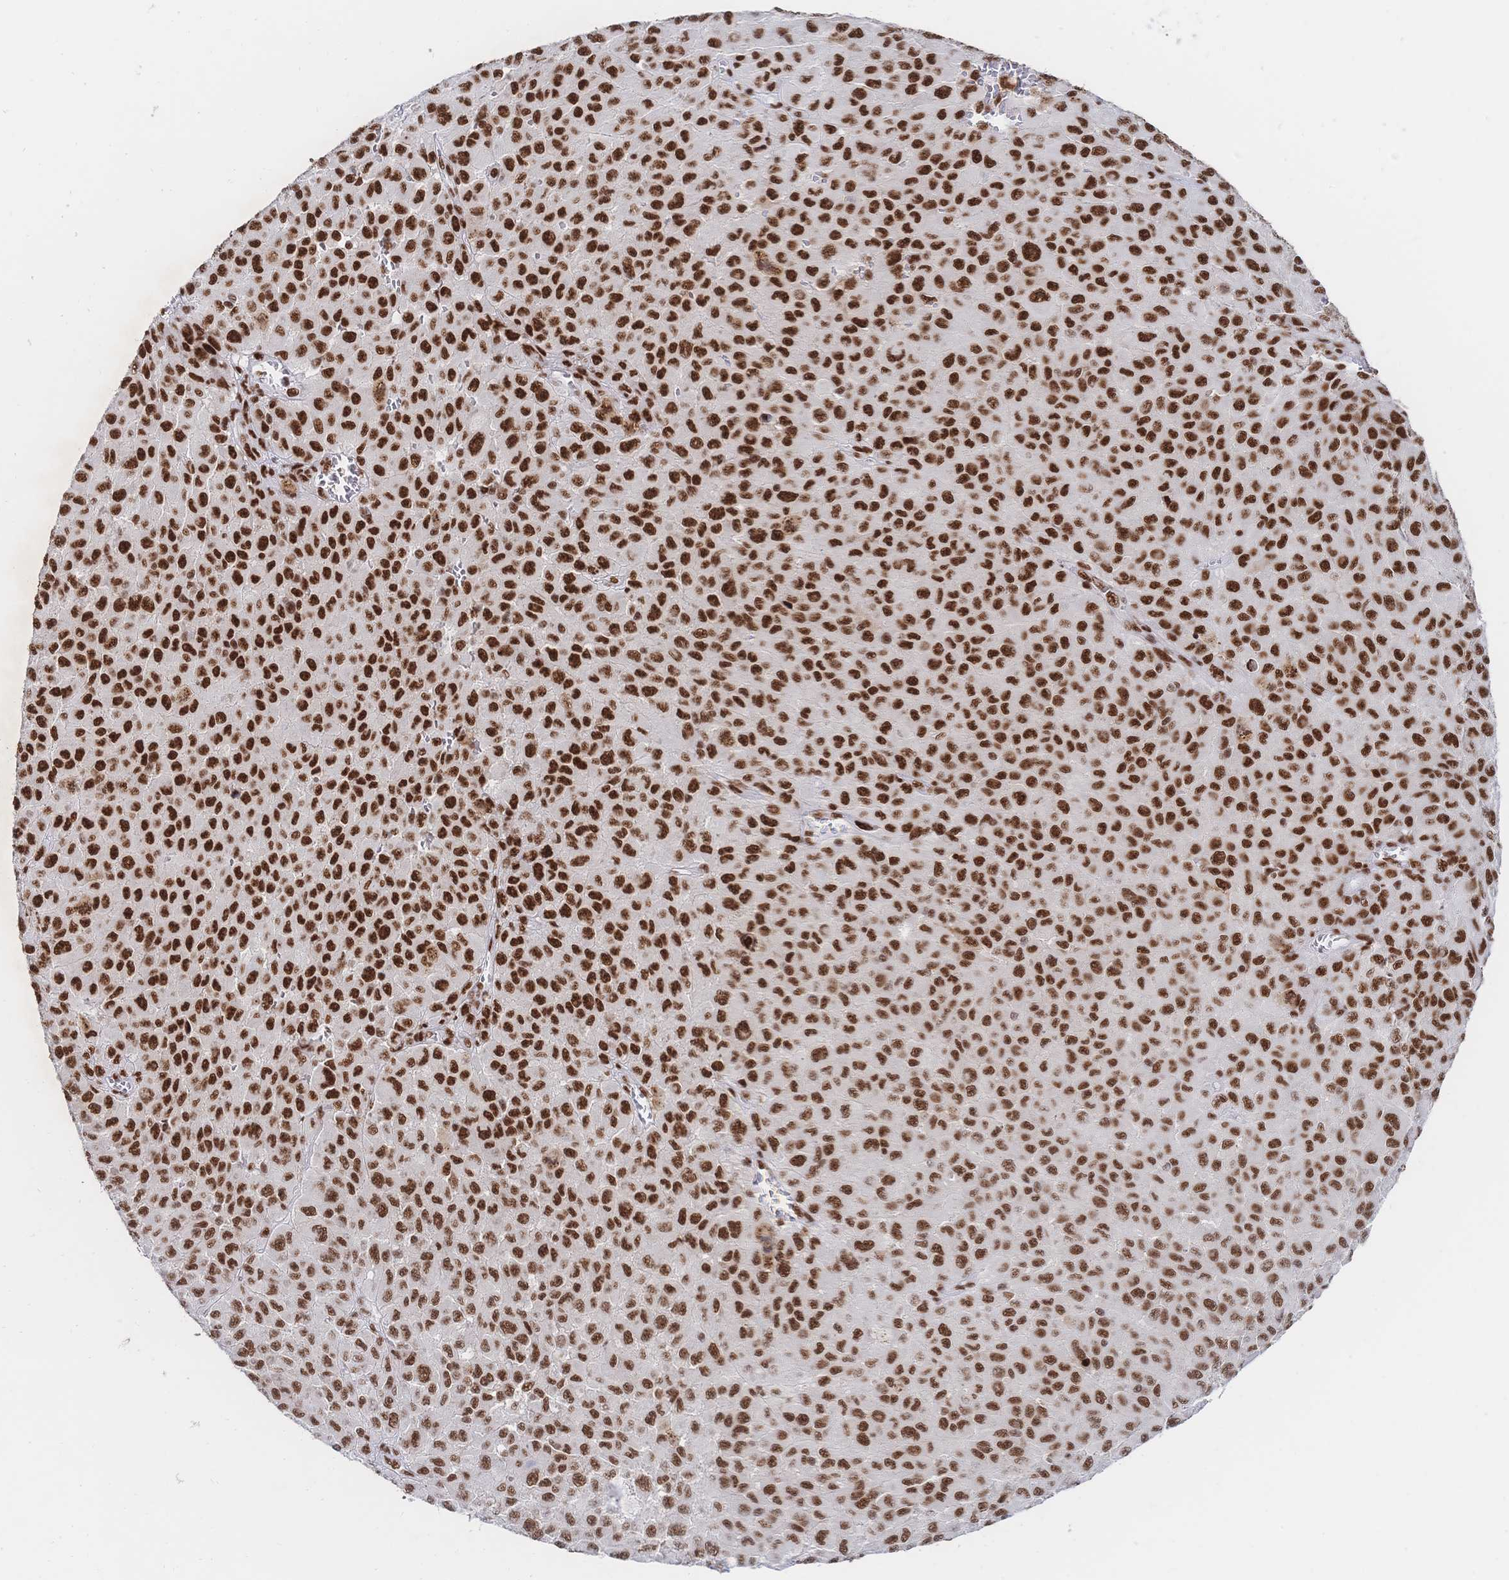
{"staining": {"intensity": "strong", "quantity": ">75%", "location": "nuclear"}, "tissue": "melanoma", "cell_type": "Tumor cells", "image_type": "cancer", "snomed": [{"axis": "morphology", "description": "Malignant melanoma, NOS"}, {"axis": "topography", "description": "Skin"}], "caption": "Melanoma tissue exhibits strong nuclear staining in approximately >75% of tumor cells, visualized by immunohistochemistry. (DAB IHC with brightfield microscopy, high magnification).", "gene": "SRSF1", "patient": {"sex": "male", "age": 73}}